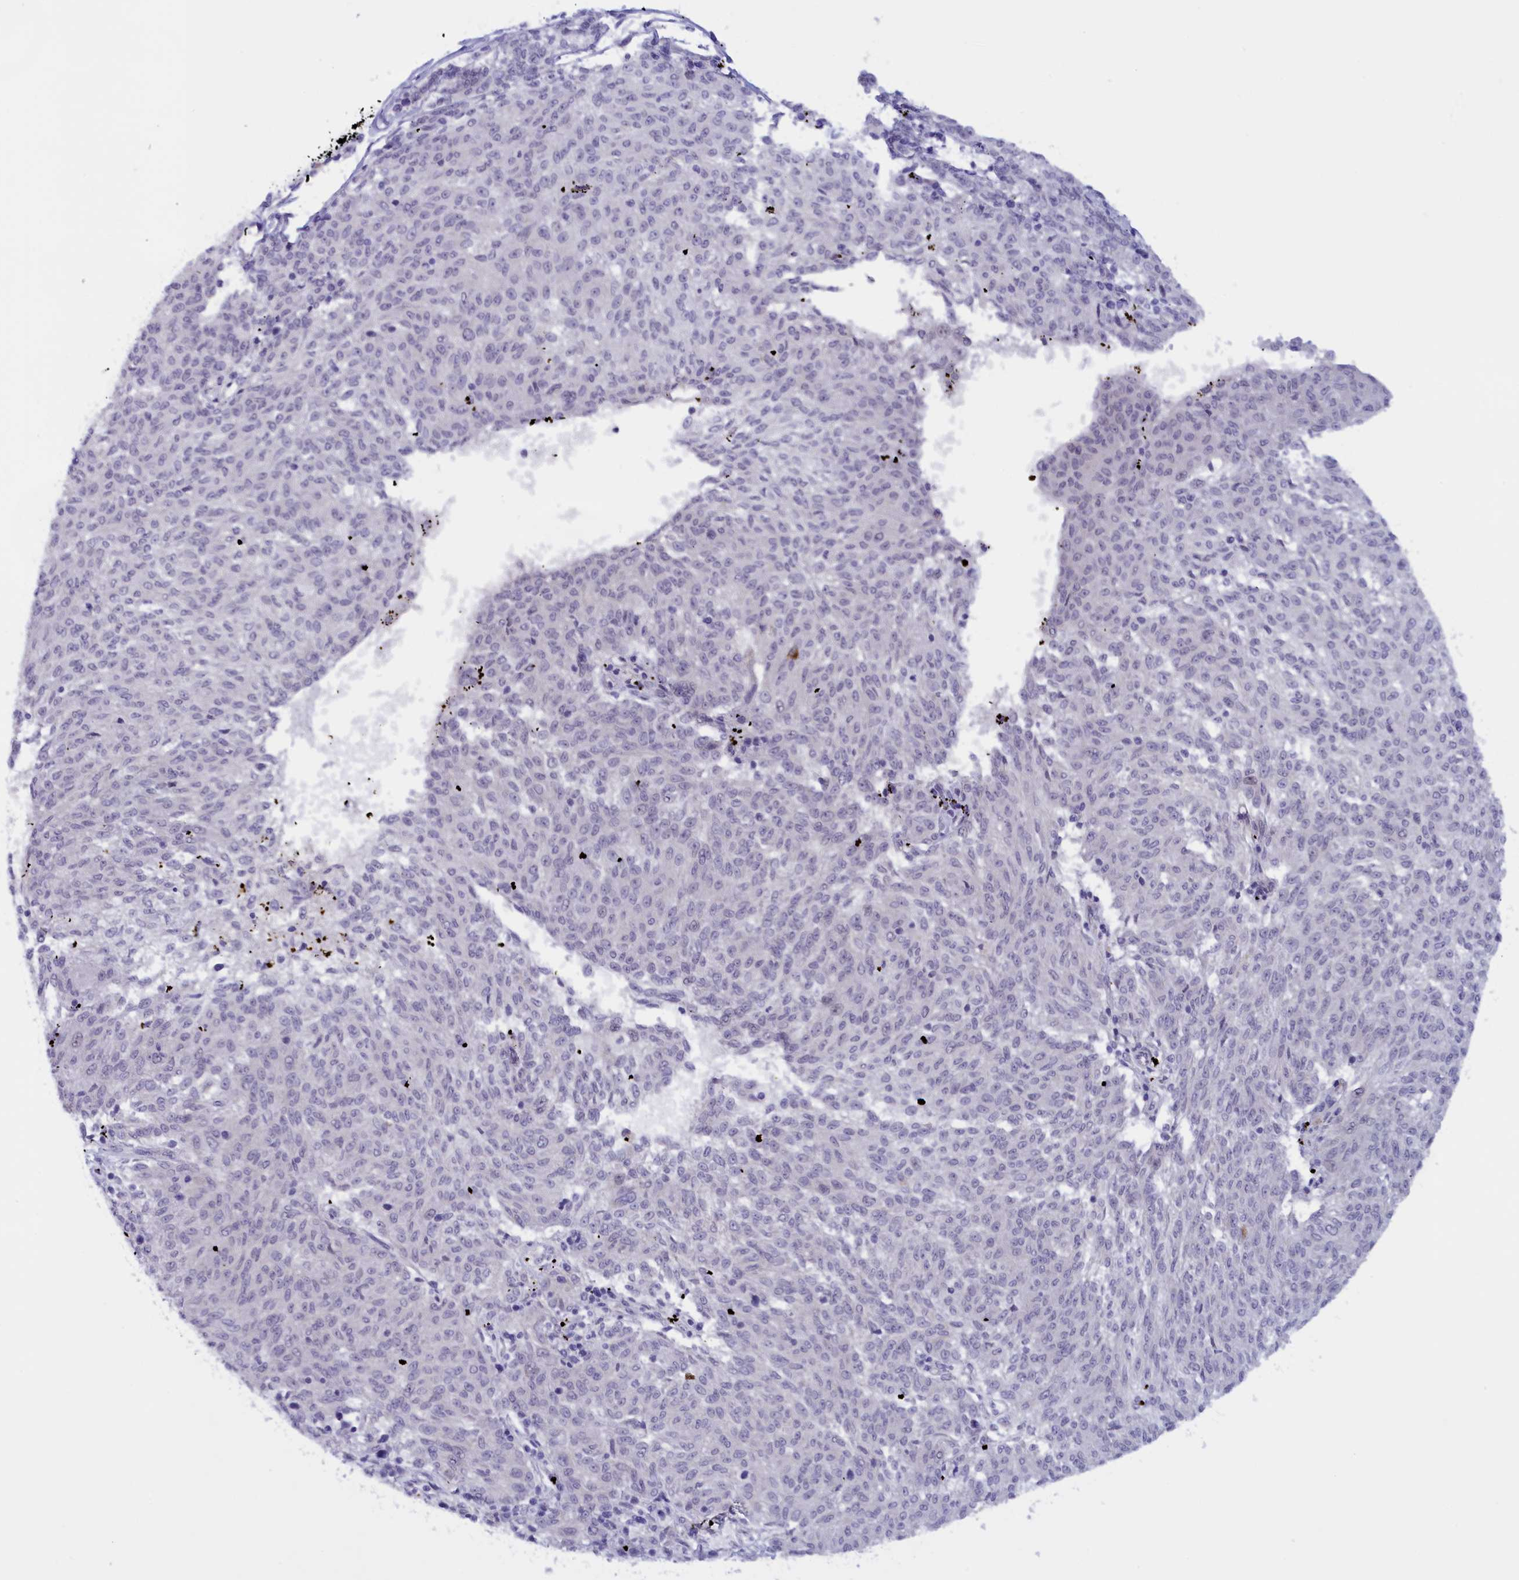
{"staining": {"intensity": "negative", "quantity": "none", "location": "none"}, "tissue": "melanoma", "cell_type": "Tumor cells", "image_type": "cancer", "snomed": [{"axis": "morphology", "description": "Malignant melanoma, NOS"}, {"axis": "topography", "description": "Skin"}], "caption": "Protein analysis of melanoma shows no significant staining in tumor cells.", "gene": "IGFALS", "patient": {"sex": "female", "age": 72}}